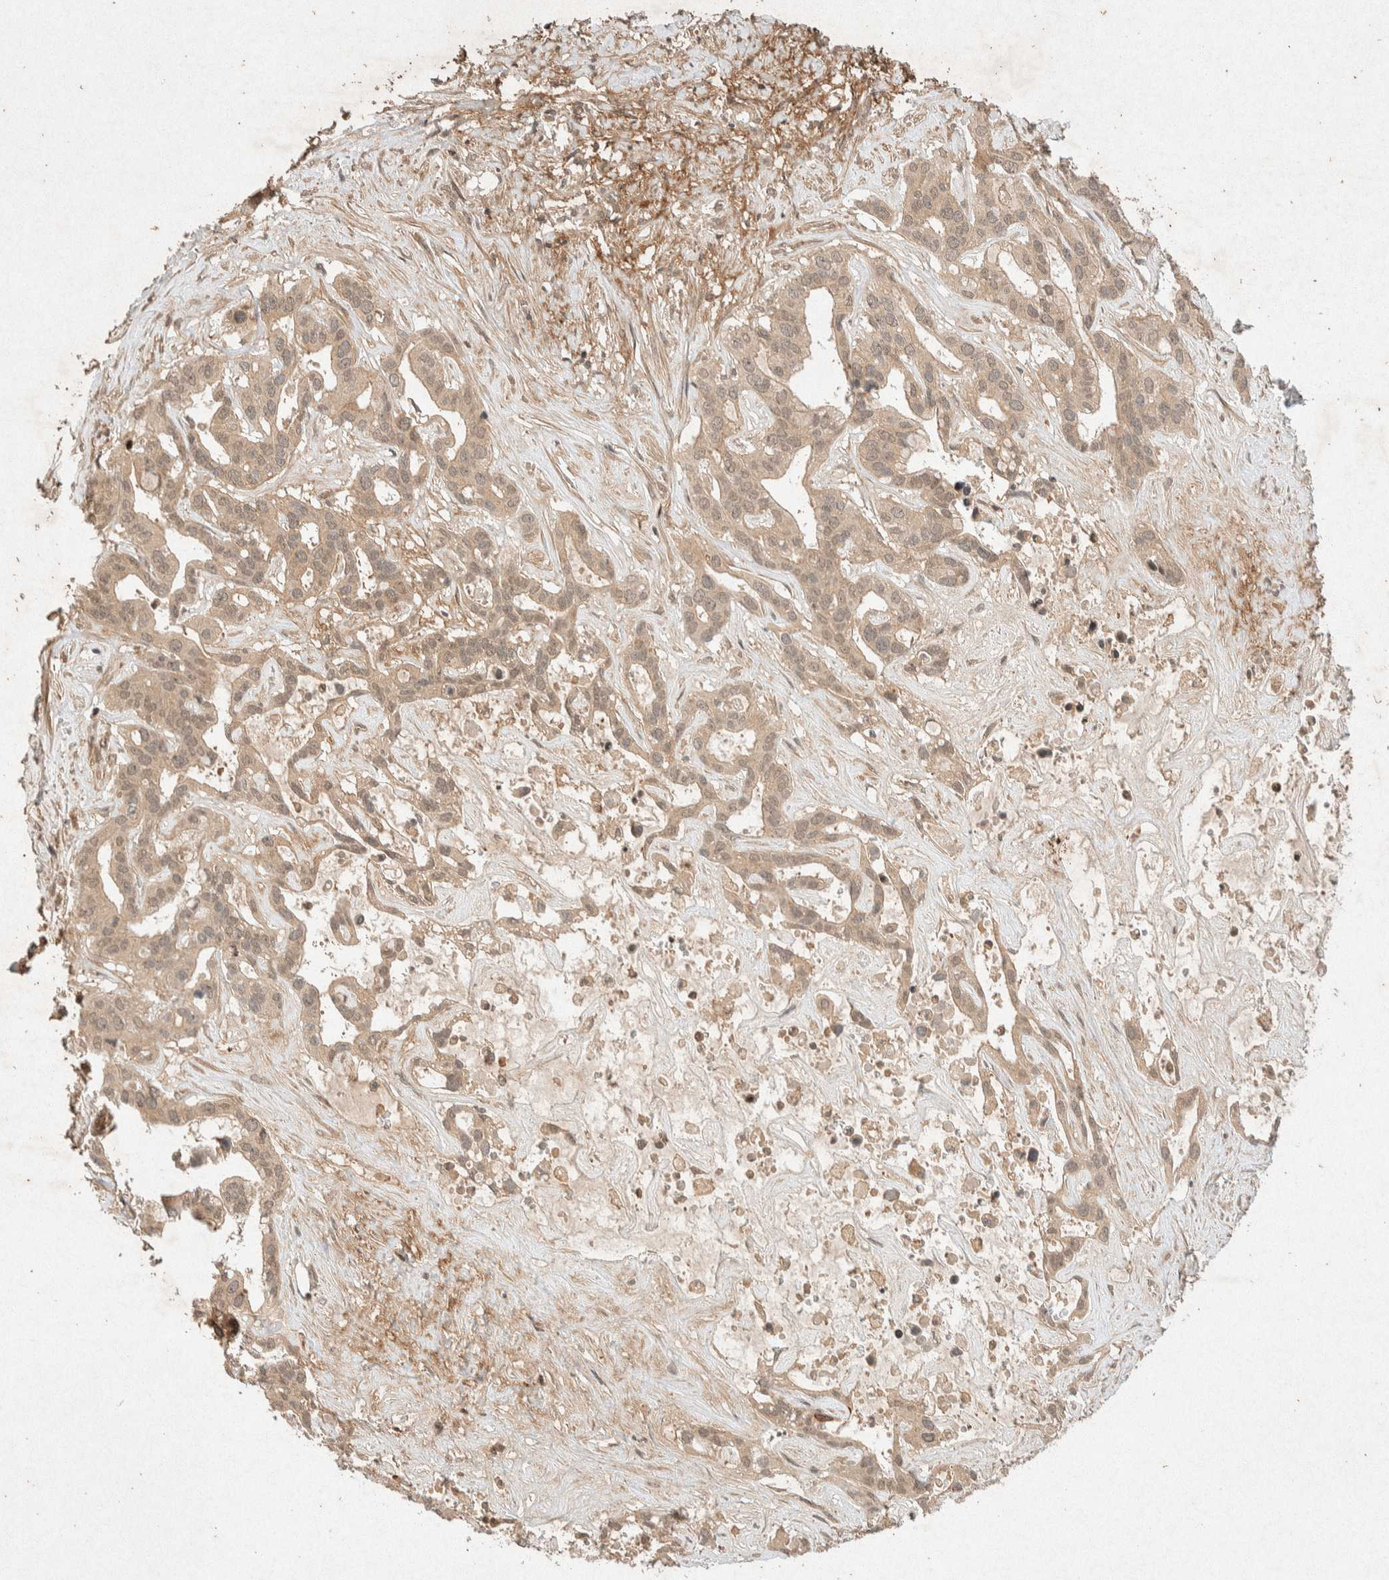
{"staining": {"intensity": "weak", "quantity": ">75%", "location": "cytoplasmic/membranous,nuclear"}, "tissue": "liver cancer", "cell_type": "Tumor cells", "image_type": "cancer", "snomed": [{"axis": "morphology", "description": "Cholangiocarcinoma"}, {"axis": "topography", "description": "Liver"}], "caption": "High-power microscopy captured an immunohistochemistry histopathology image of liver cancer (cholangiocarcinoma), revealing weak cytoplasmic/membranous and nuclear staining in approximately >75% of tumor cells. The protein is stained brown, and the nuclei are stained in blue (DAB IHC with brightfield microscopy, high magnification).", "gene": "THRA", "patient": {"sex": "female", "age": 65}}